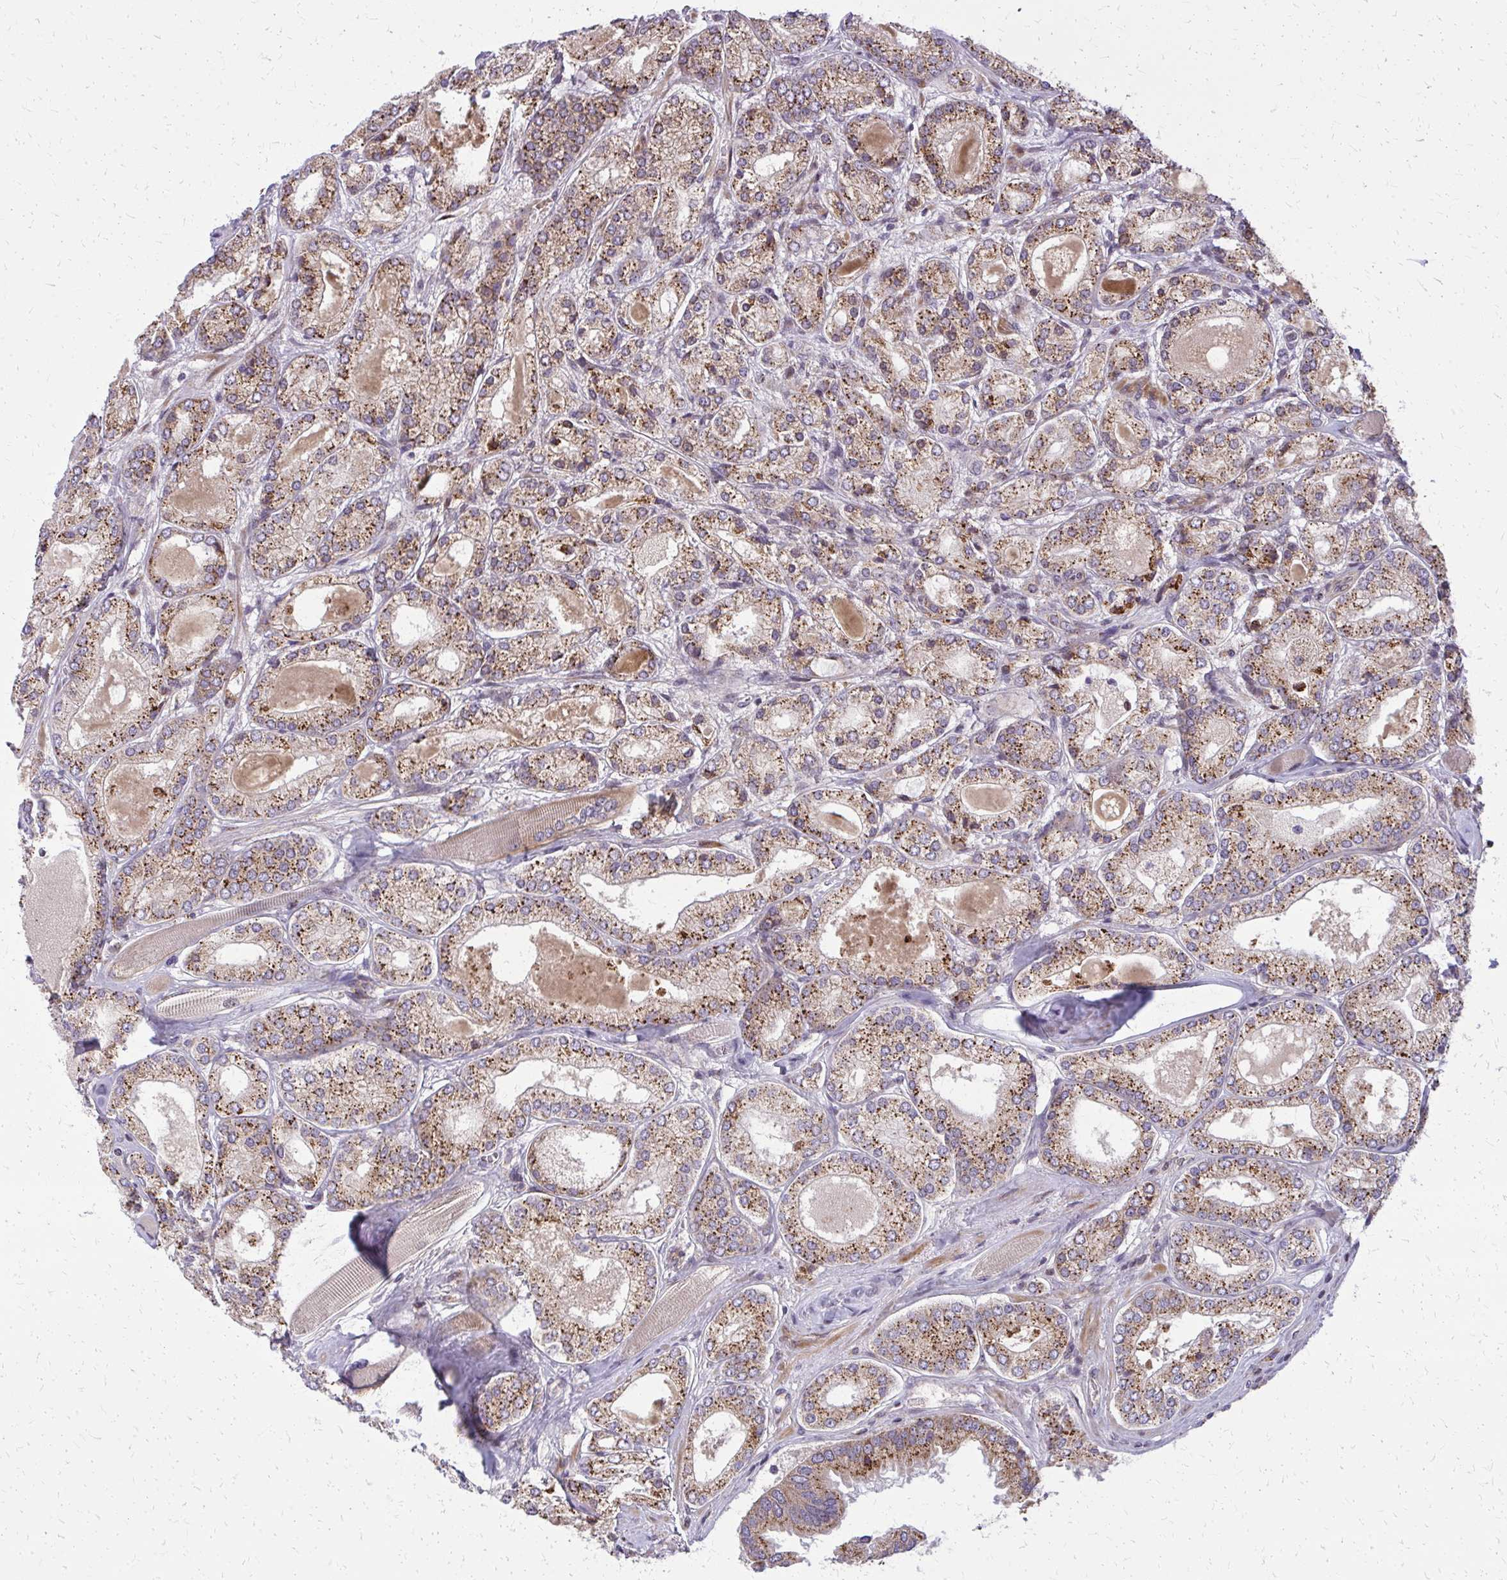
{"staining": {"intensity": "moderate", "quantity": ">75%", "location": "cytoplasmic/membranous"}, "tissue": "prostate cancer", "cell_type": "Tumor cells", "image_type": "cancer", "snomed": [{"axis": "morphology", "description": "Adenocarcinoma, High grade"}, {"axis": "topography", "description": "Prostate"}], "caption": "The histopathology image reveals staining of prostate high-grade adenocarcinoma, revealing moderate cytoplasmic/membranous protein staining (brown color) within tumor cells. (IHC, brightfield microscopy, high magnification).", "gene": "MCCC1", "patient": {"sex": "male", "age": 67}}